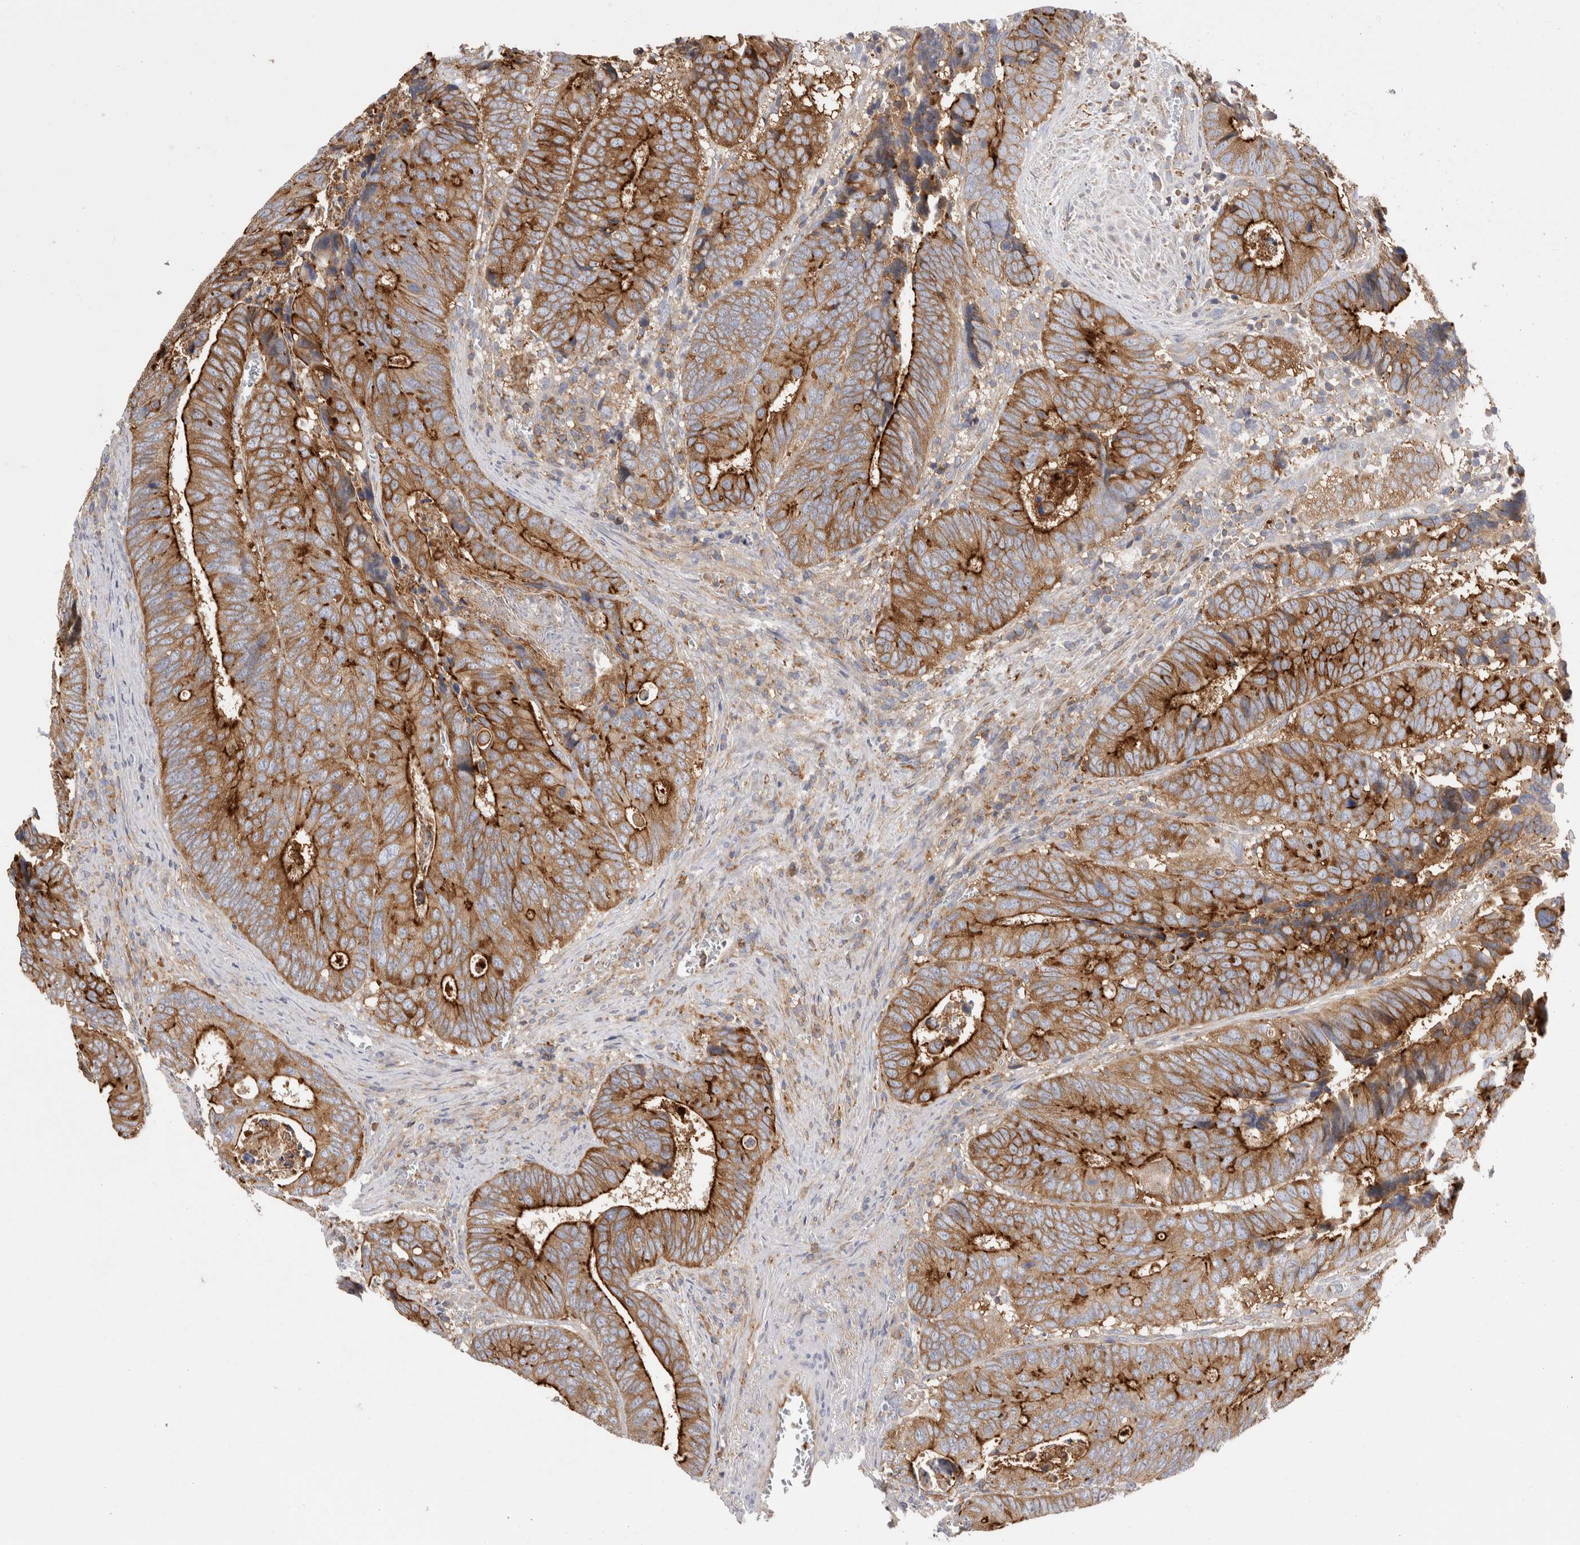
{"staining": {"intensity": "strong", "quantity": ">75%", "location": "cytoplasmic/membranous"}, "tissue": "colorectal cancer", "cell_type": "Tumor cells", "image_type": "cancer", "snomed": [{"axis": "morphology", "description": "Inflammation, NOS"}, {"axis": "morphology", "description": "Adenocarcinoma, NOS"}, {"axis": "topography", "description": "Colon"}], "caption": "Immunohistochemical staining of colorectal cancer (adenocarcinoma) displays high levels of strong cytoplasmic/membranous staining in about >75% of tumor cells.", "gene": "RAB11FIP1", "patient": {"sex": "male", "age": 72}}